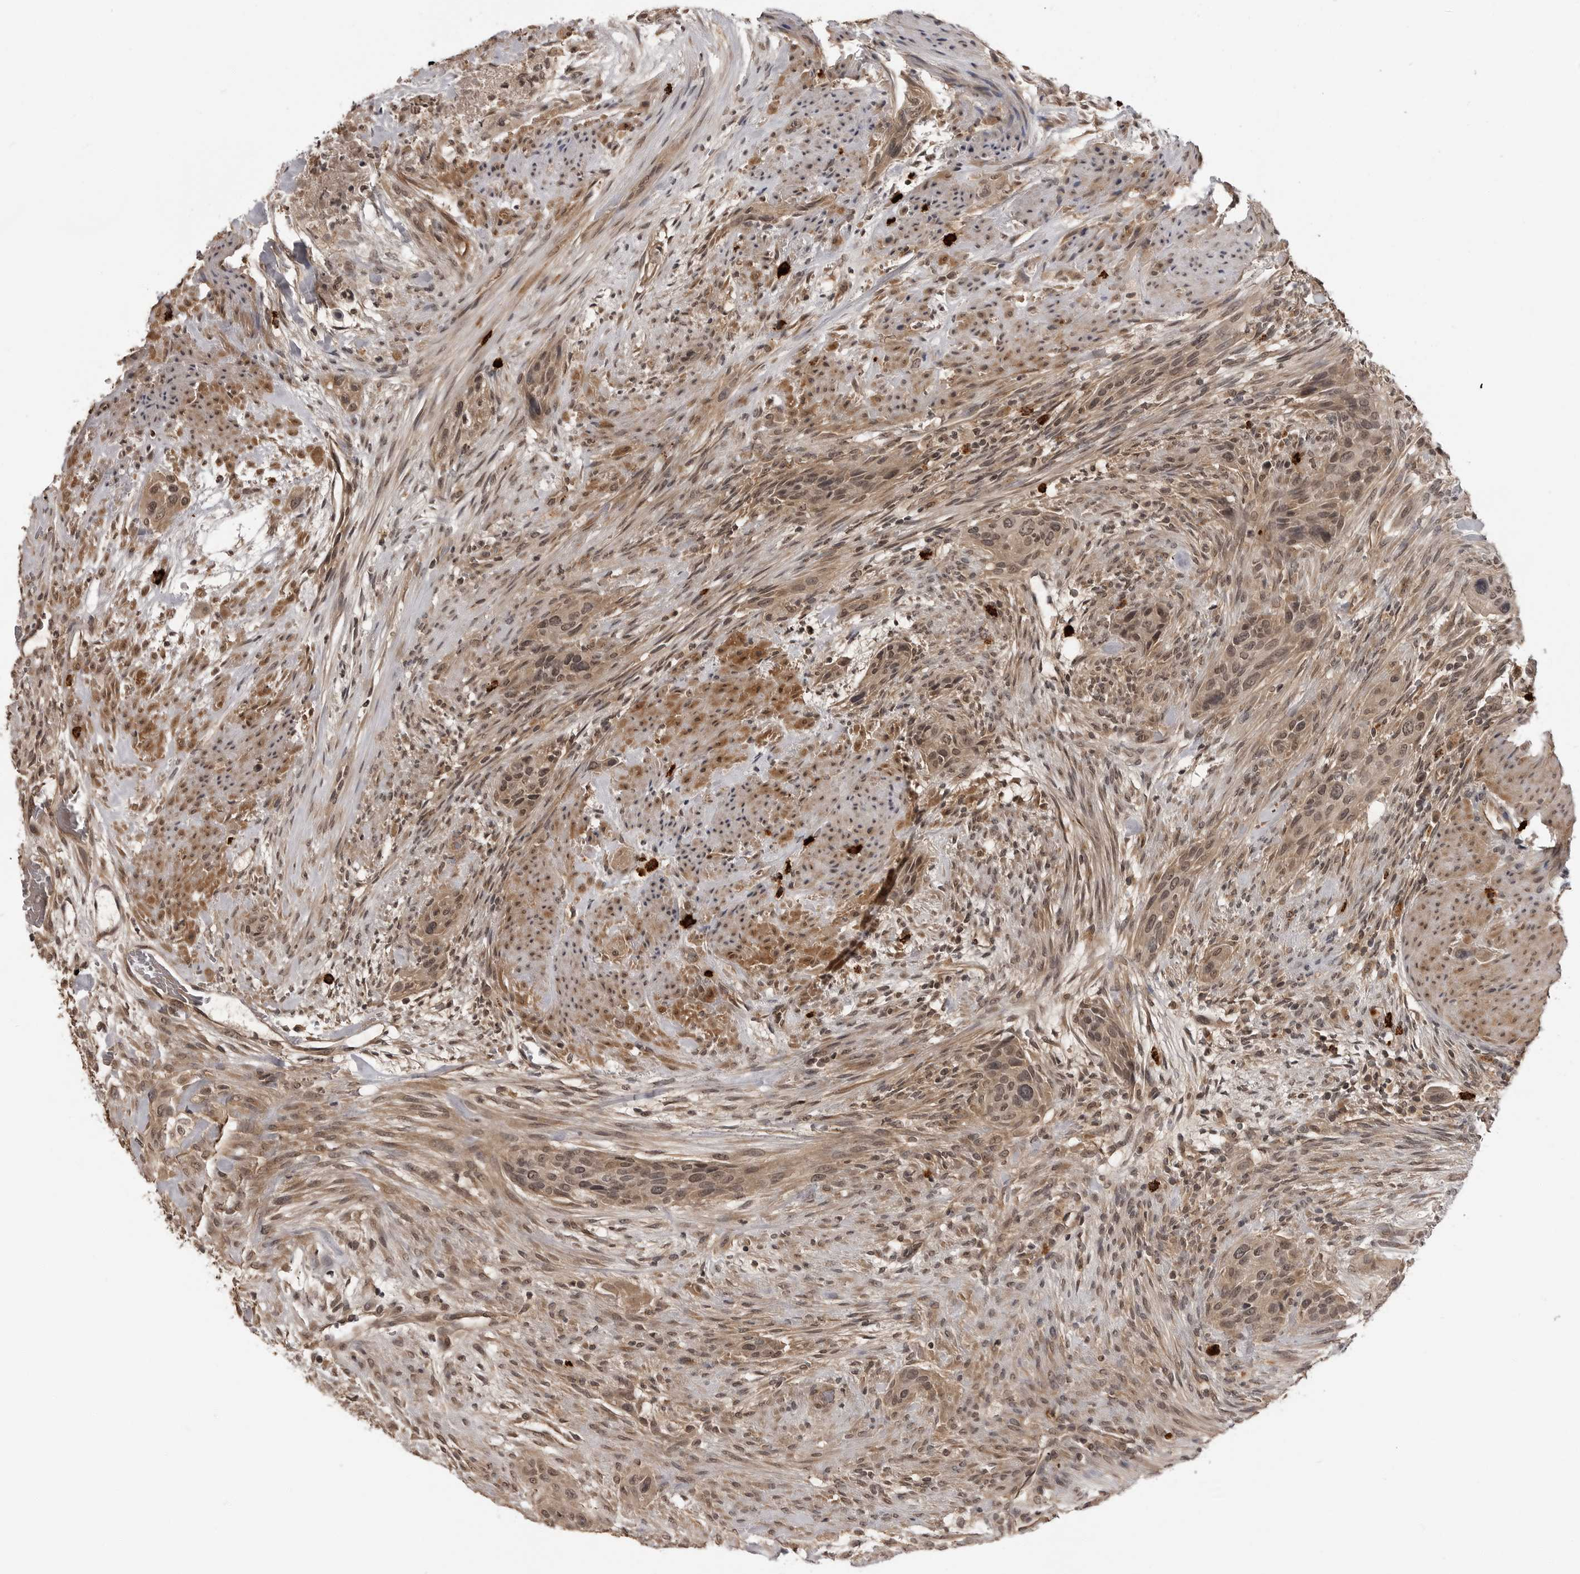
{"staining": {"intensity": "moderate", "quantity": ">75%", "location": "cytoplasmic/membranous,nuclear"}, "tissue": "urothelial cancer", "cell_type": "Tumor cells", "image_type": "cancer", "snomed": [{"axis": "morphology", "description": "Urothelial carcinoma, High grade"}, {"axis": "topography", "description": "Urinary bladder"}], "caption": "Urothelial carcinoma (high-grade) stained for a protein (brown) exhibits moderate cytoplasmic/membranous and nuclear positive expression in about >75% of tumor cells.", "gene": "IL24", "patient": {"sex": "male", "age": 35}}